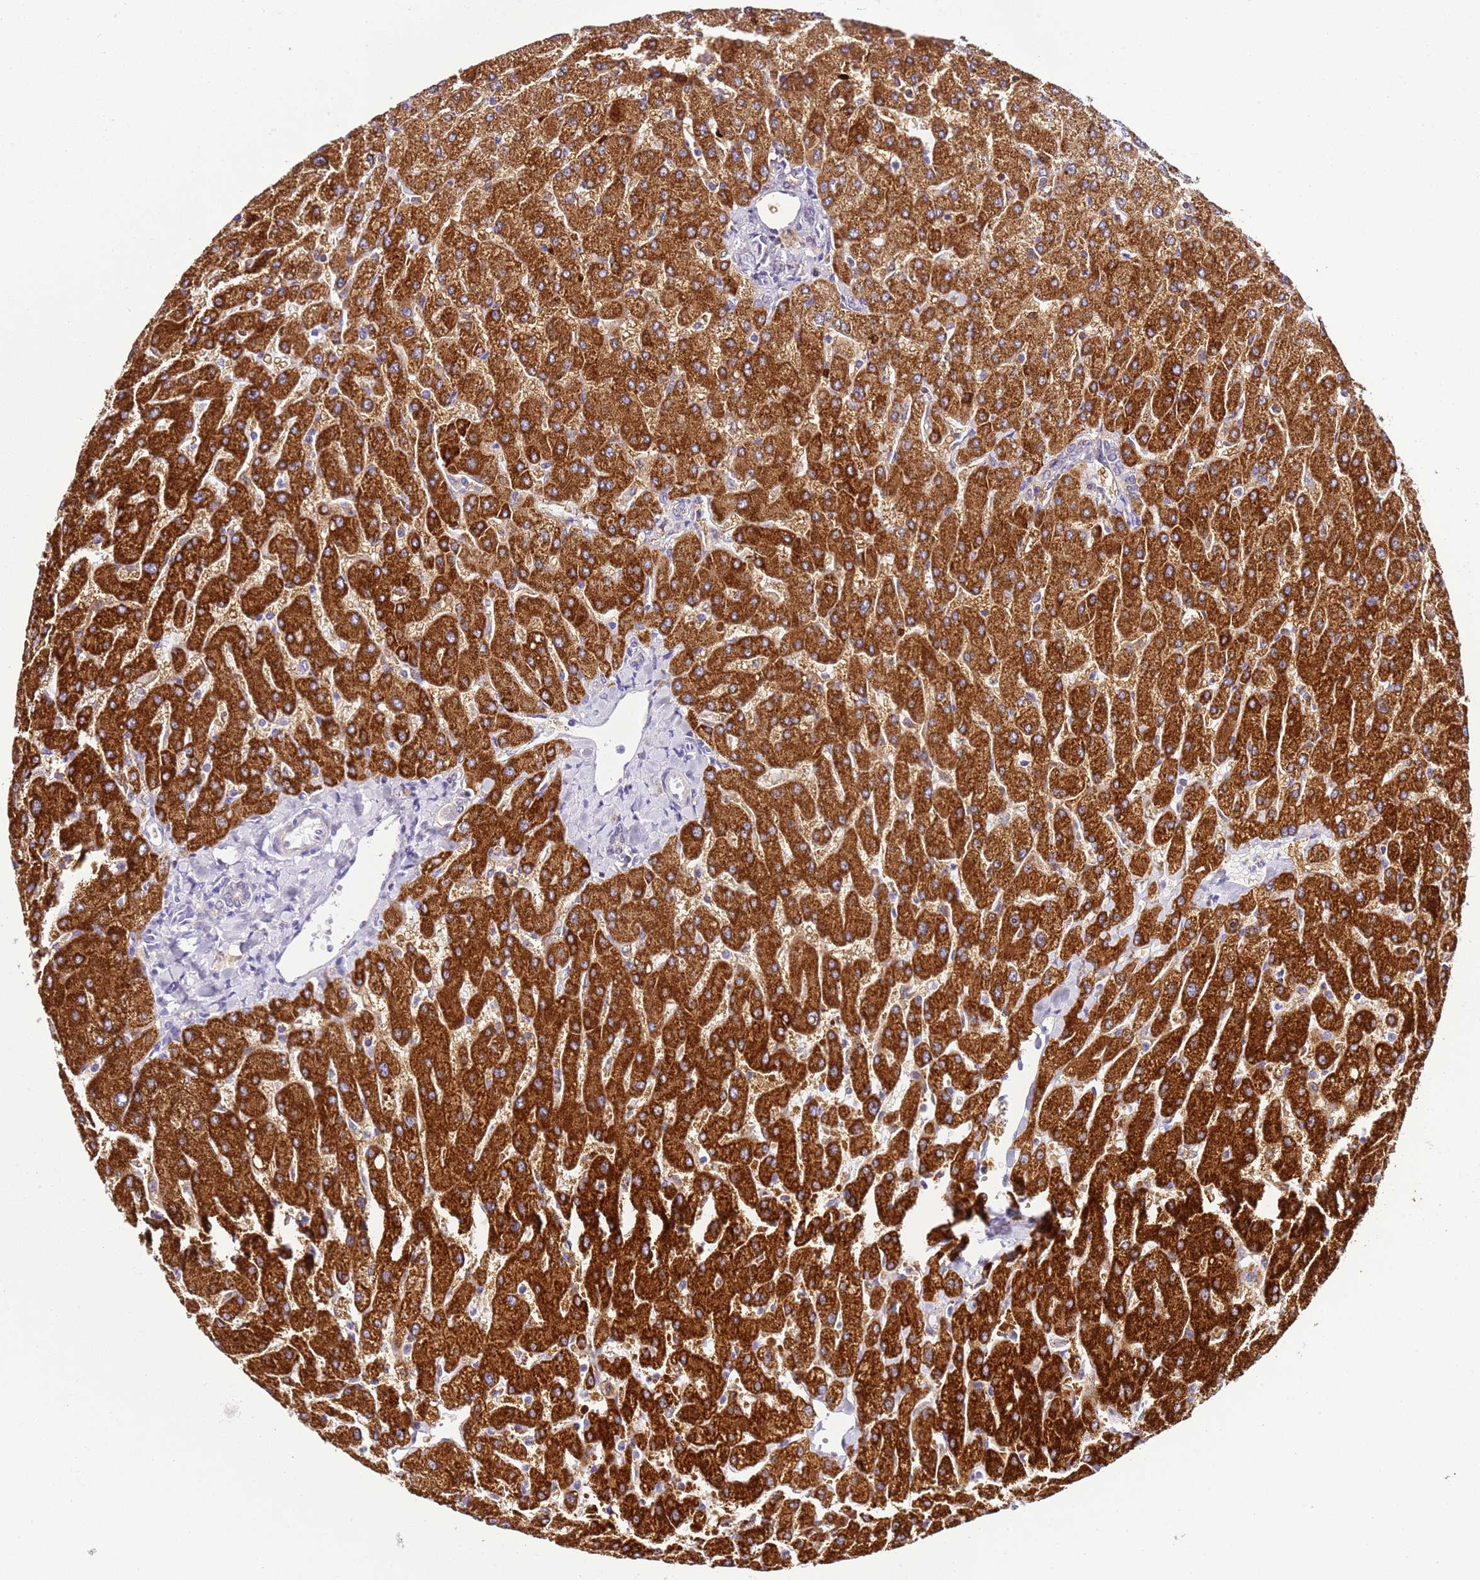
{"staining": {"intensity": "negative", "quantity": "none", "location": "none"}, "tissue": "liver", "cell_type": "Cholangiocytes", "image_type": "normal", "snomed": [{"axis": "morphology", "description": "Normal tissue, NOS"}, {"axis": "topography", "description": "Liver"}], "caption": "Immunohistochemistry of normal human liver displays no staining in cholangiocytes. (DAB IHC with hematoxylin counter stain).", "gene": "HGD", "patient": {"sex": "male", "age": 55}}